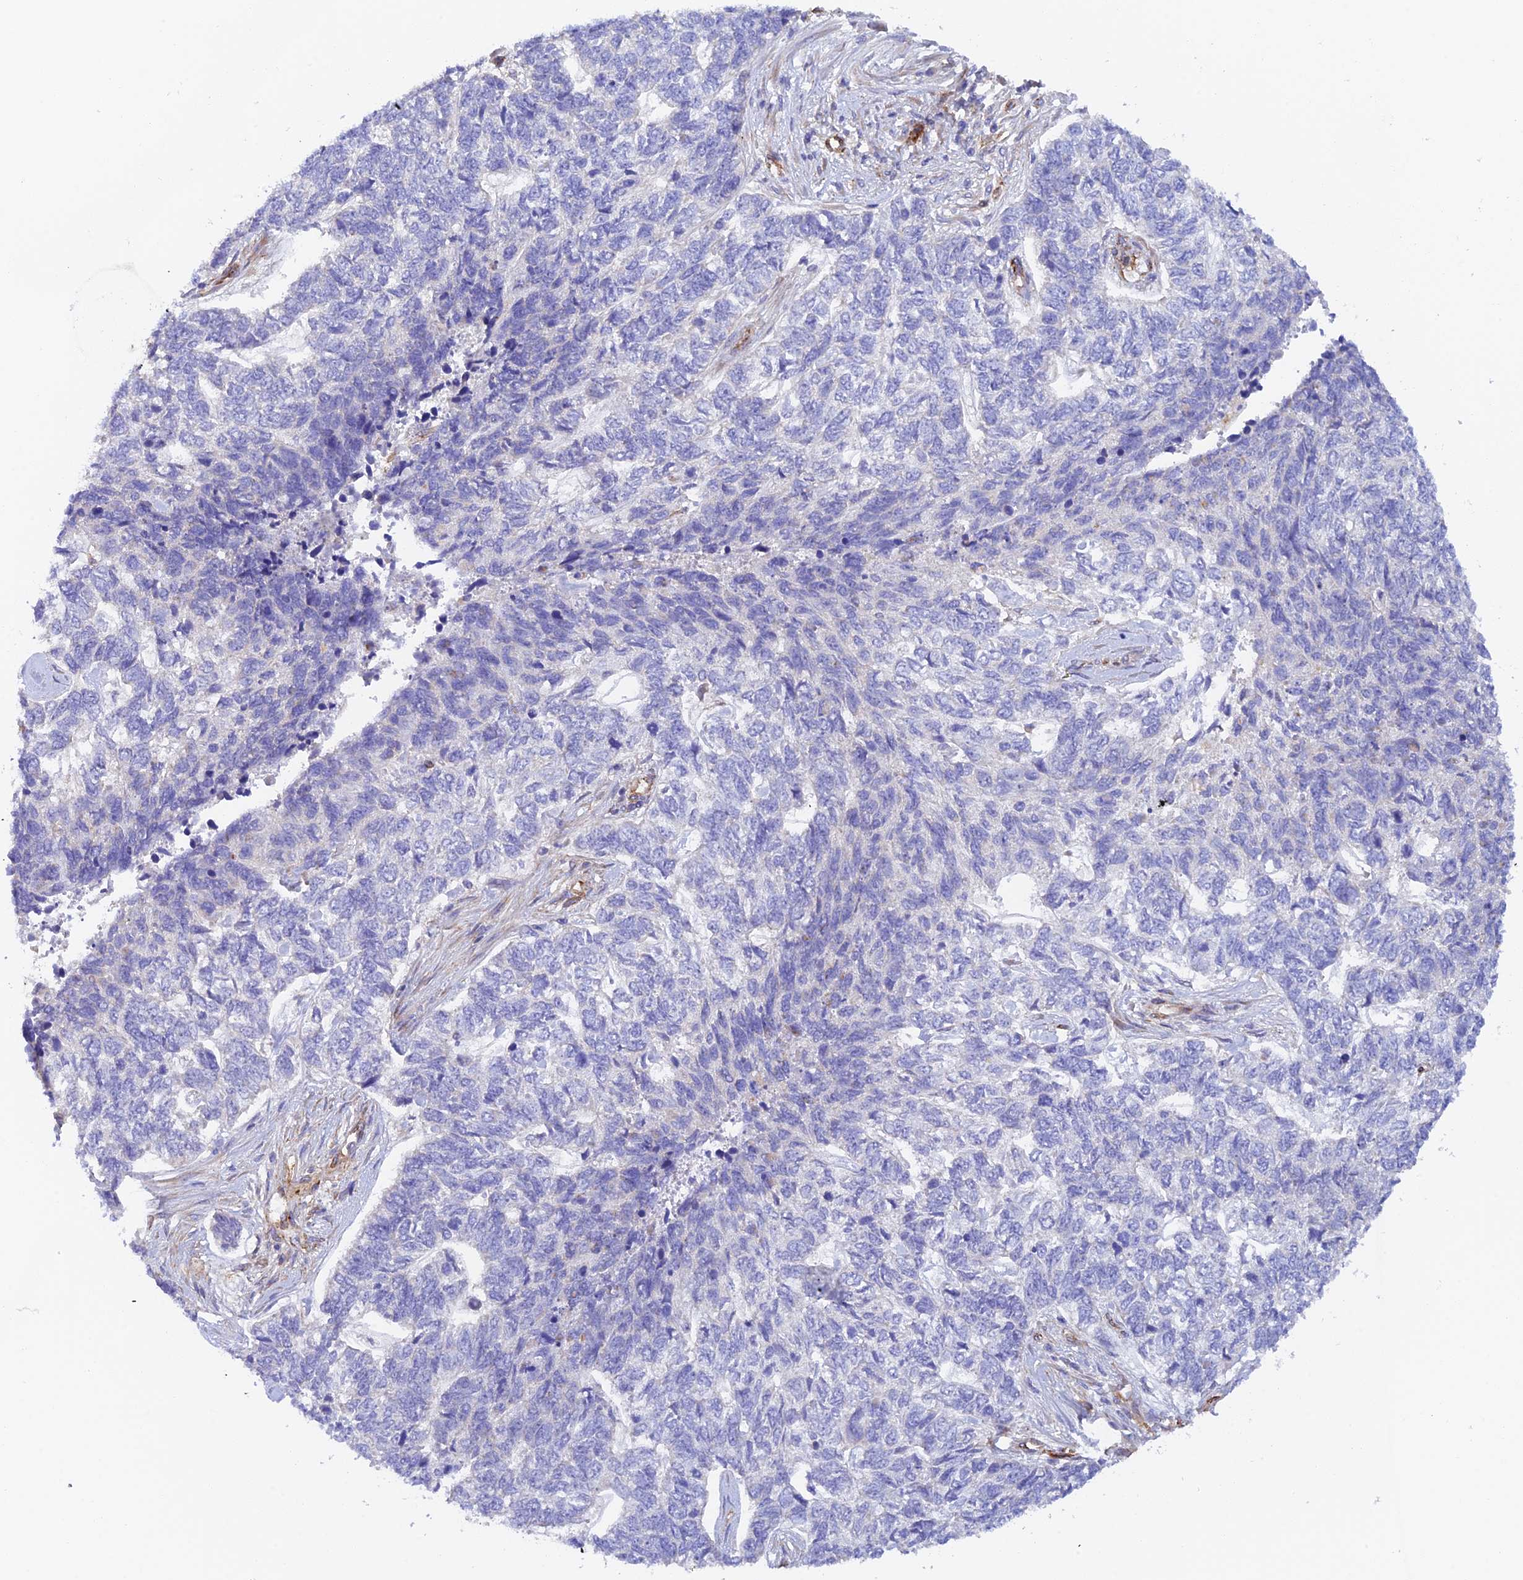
{"staining": {"intensity": "negative", "quantity": "none", "location": "none"}, "tissue": "skin cancer", "cell_type": "Tumor cells", "image_type": "cancer", "snomed": [{"axis": "morphology", "description": "Basal cell carcinoma"}, {"axis": "topography", "description": "Skin"}], "caption": "Tumor cells are negative for protein expression in human basal cell carcinoma (skin). Brightfield microscopy of immunohistochemistry (IHC) stained with DAB (brown) and hematoxylin (blue), captured at high magnification.", "gene": "MYO9A", "patient": {"sex": "female", "age": 65}}